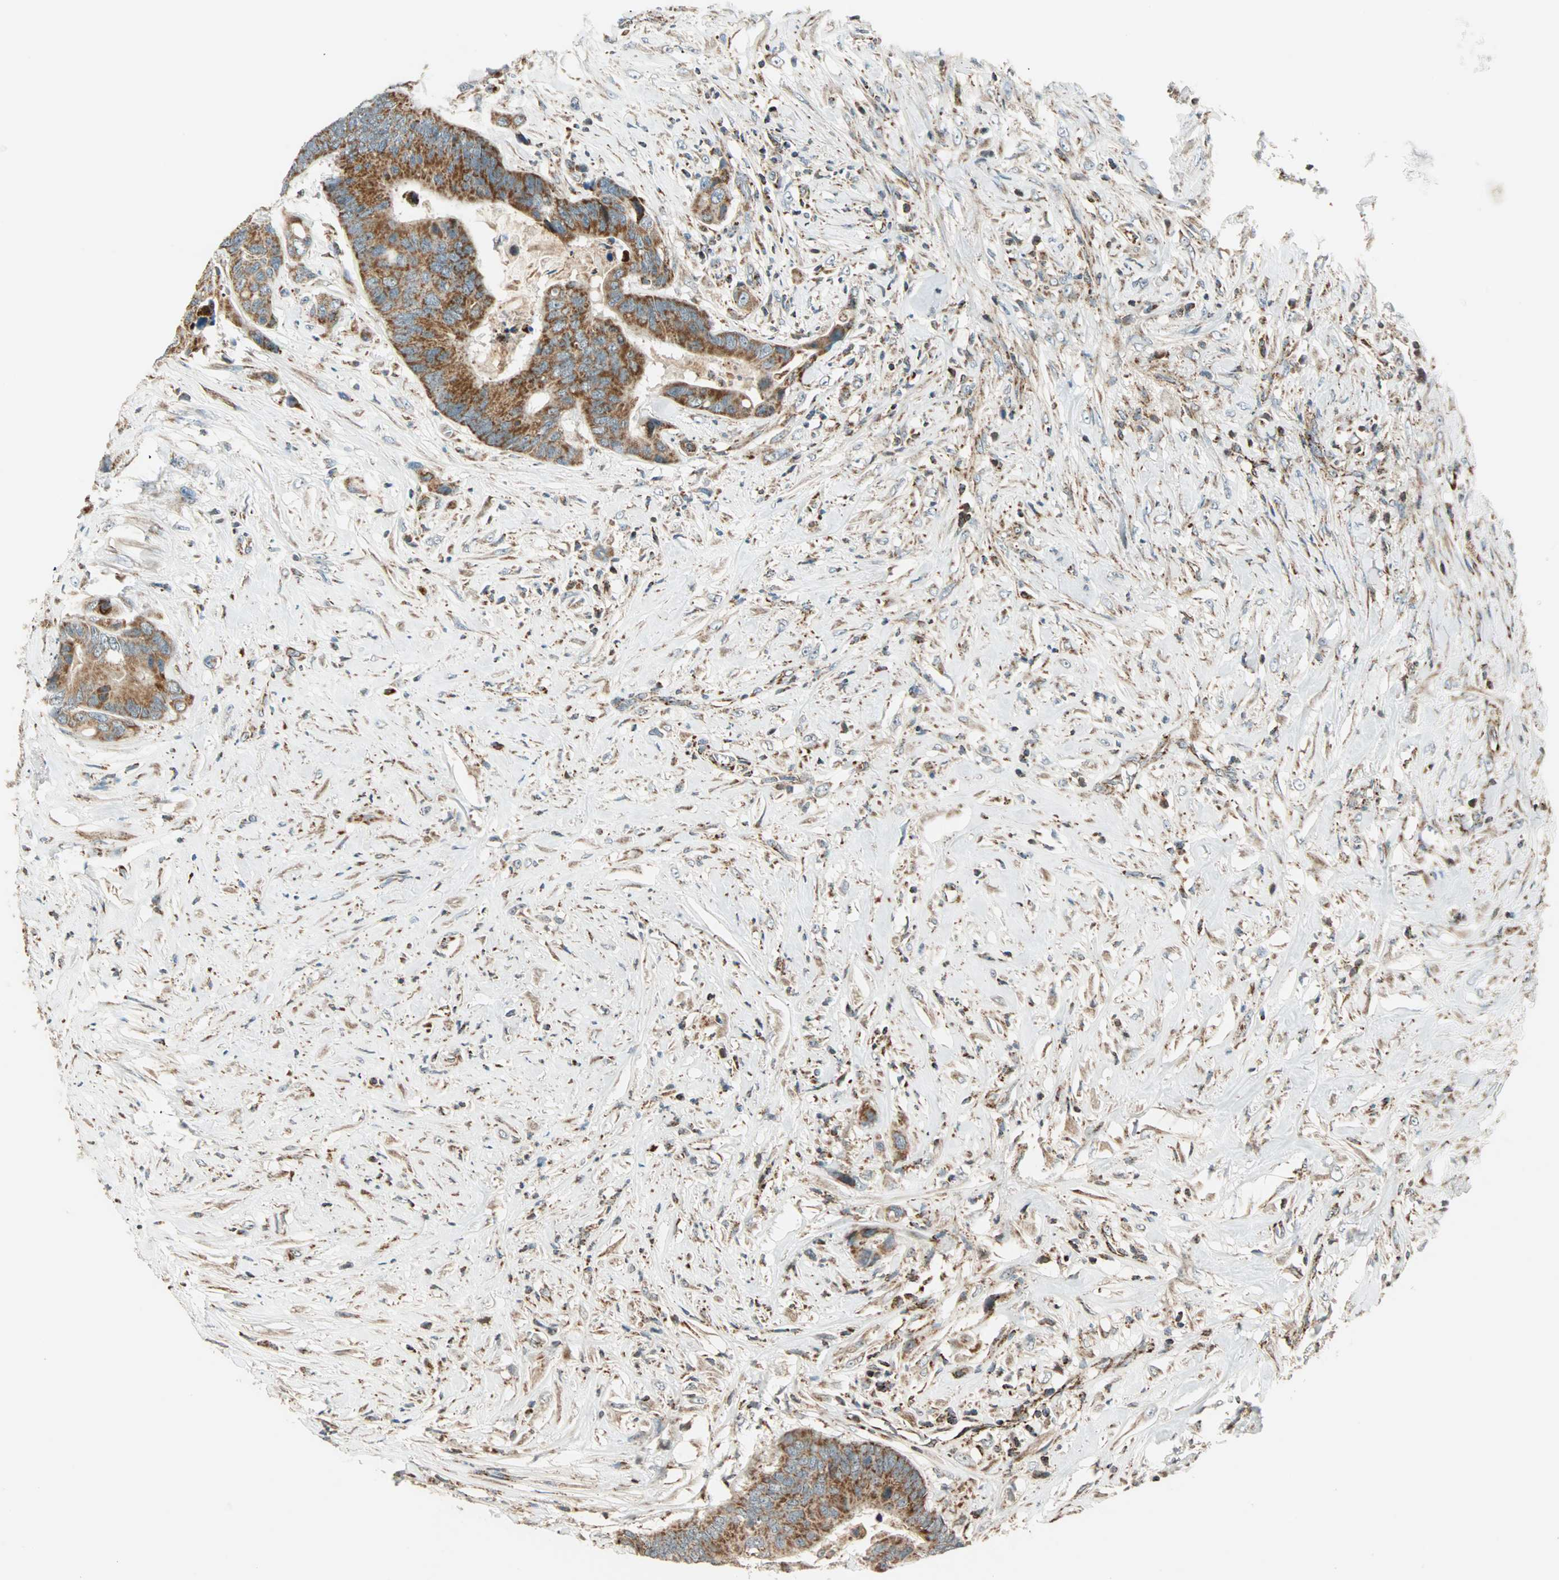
{"staining": {"intensity": "moderate", "quantity": ">75%", "location": "cytoplasmic/membranous"}, "tissue": "colorectal cancer", "cell_type": "Tumor cells", "image_type": "cancer", "snomed": [{"axis": "morphology", "description": "Adenocarcinoma, NOS"}, {"axis": "topography", "description": "Rectum"}], "caption": "A photomicrograph of colorectal cancer stained for a protein reveals moderate cytoplasmic/membranous brown staining in tumor cells.", "gene": "SPRY4", "patient": {"sex": "male", "age": 55}}